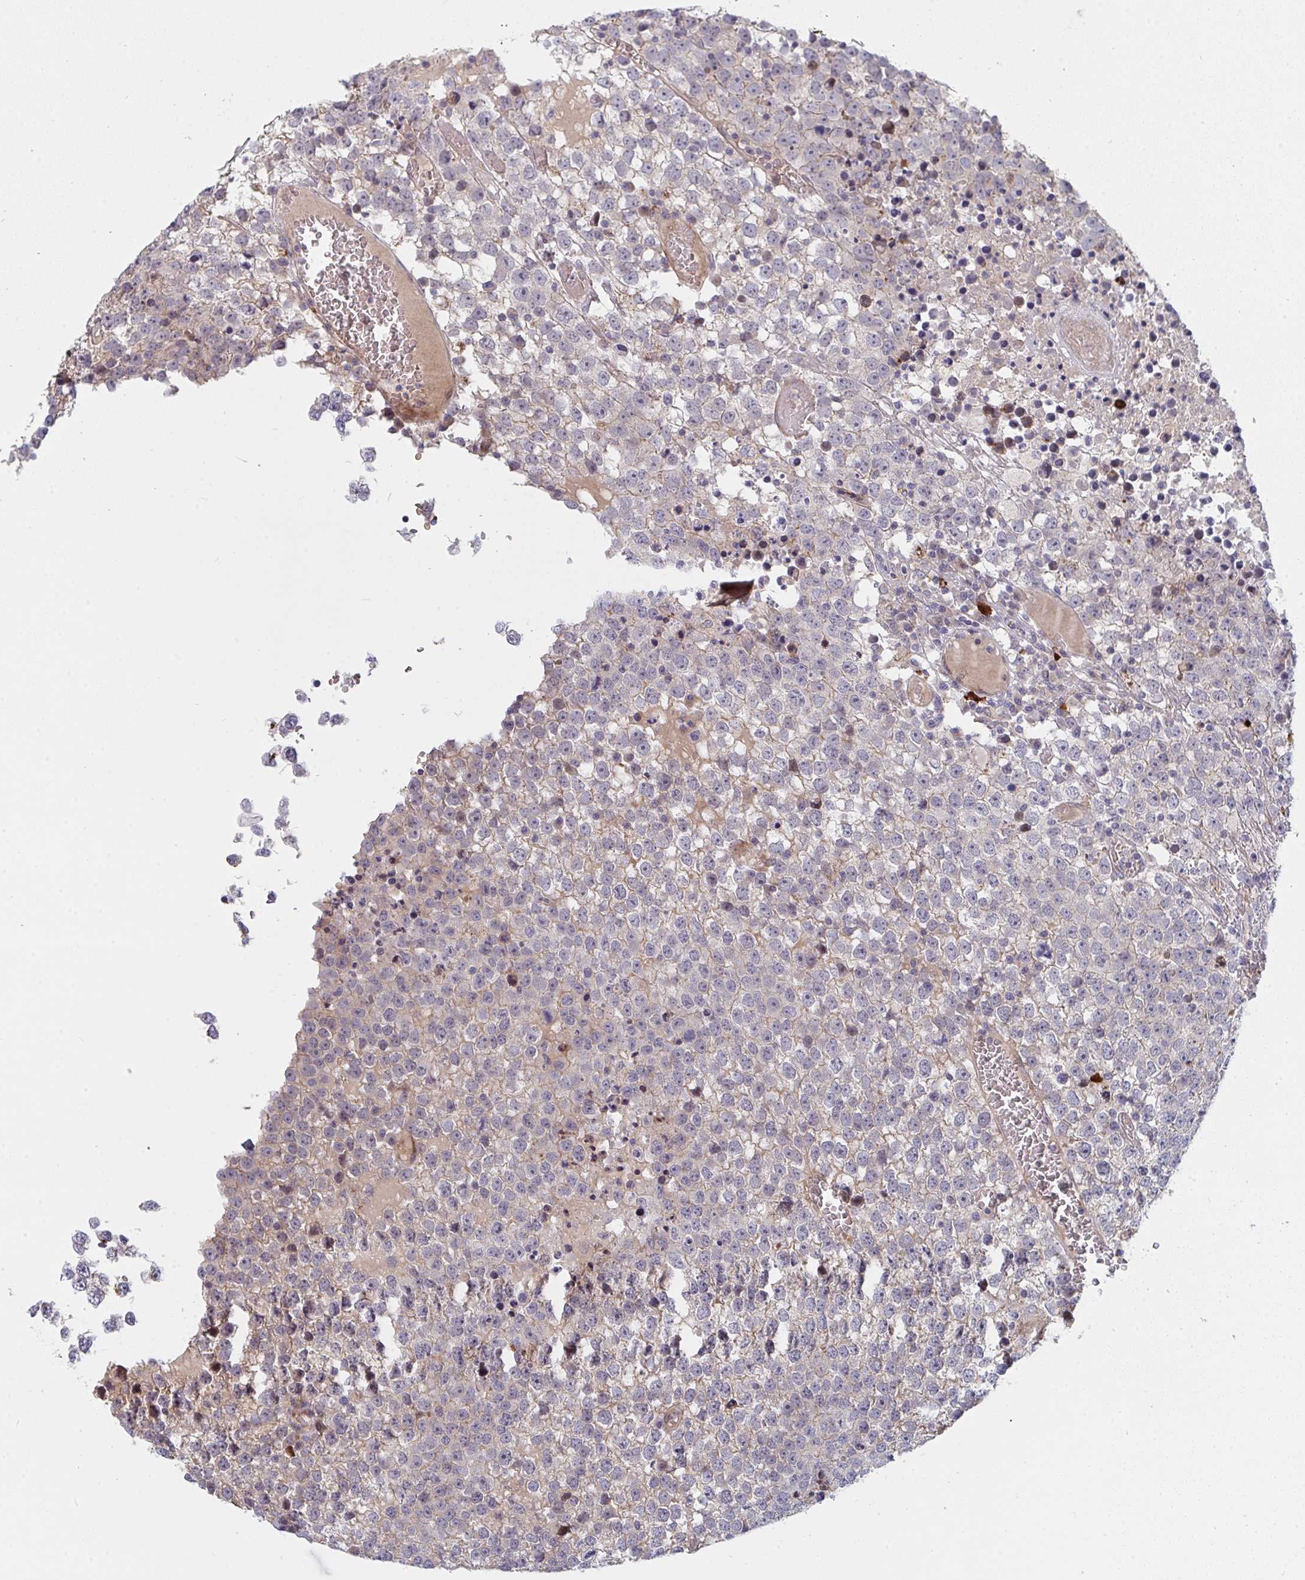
{"staining": {"intensity": "weak", "quantity": "<25%", "location": "cytoplasmic/membranous"}, "tissue": "testis cancer", "cell_type": "Tumor cells", "image_type": "cancer", "snomed": [{"axis": "morphology", "description": "Seminoma, NOS"}, {"axis": "topography", "description": "Testis"}], "caption": "IHC of testis cancer (seminoma) exhibits no expression in tumor cells. Nuclei are stained in blue.", "gene": "TNFSF4", "patient": {"sex": "male", "age": 65}}